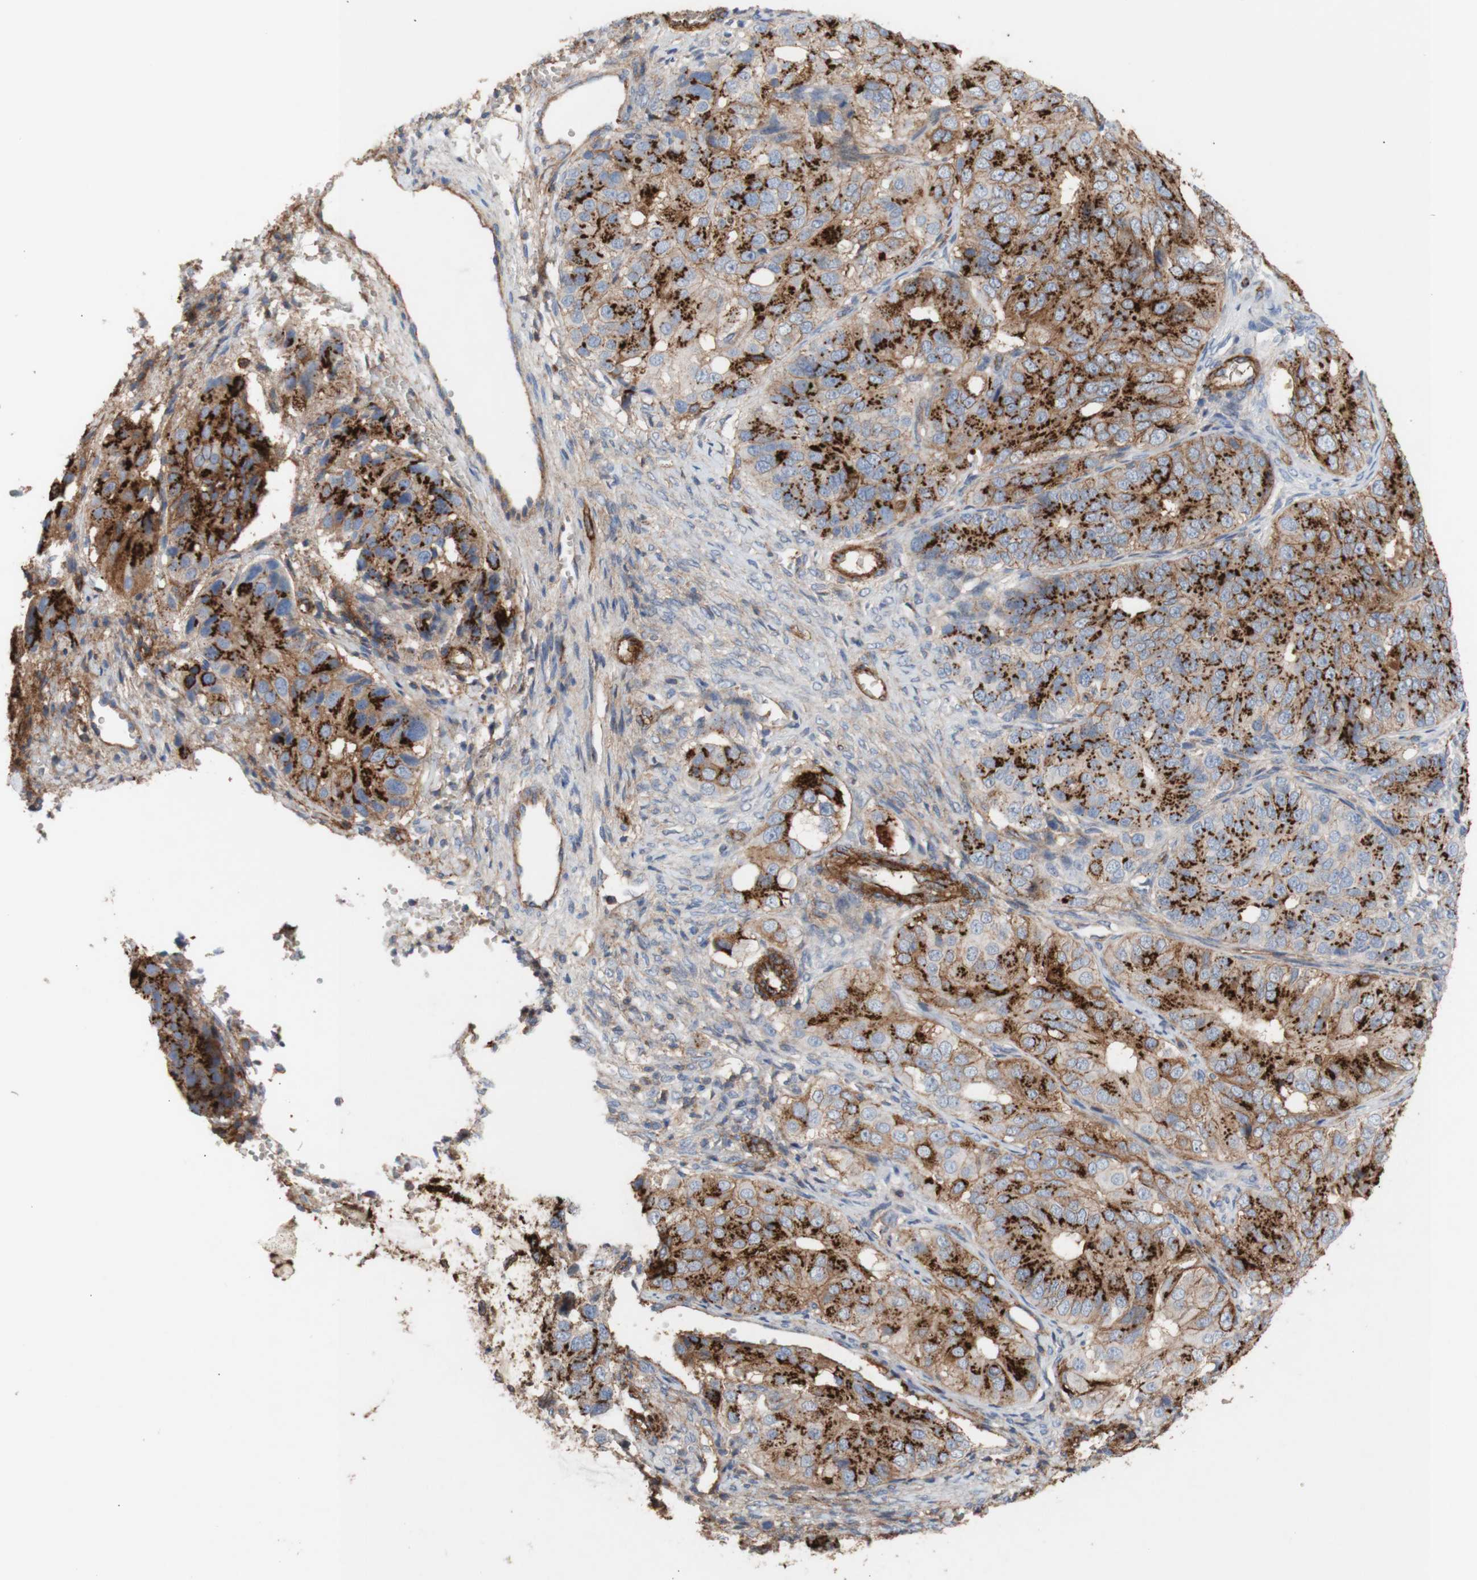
{"staining": {"intensity": "strong", "quantity": ">75%", "location": "cytoplasmic/membranous"}, "tissue": "ovarian cancer", "cell_type": "Tumor cells", "image_type": "cancer", "snomed": [{"axis": "morphology", "description": "Carcinoma, endometroid"}, {"axis": "topography", "description": "Ovary"}], "caption": "About >75% of tumor cells in ovarian cancer (endometroid carcinoma) exhibit strong cytoplasmic/membranous protein staining as visualized by brown immunohistochemical staining.", "gene": "ATP2A3", "patient": {"sex": "female", "age": 51}}